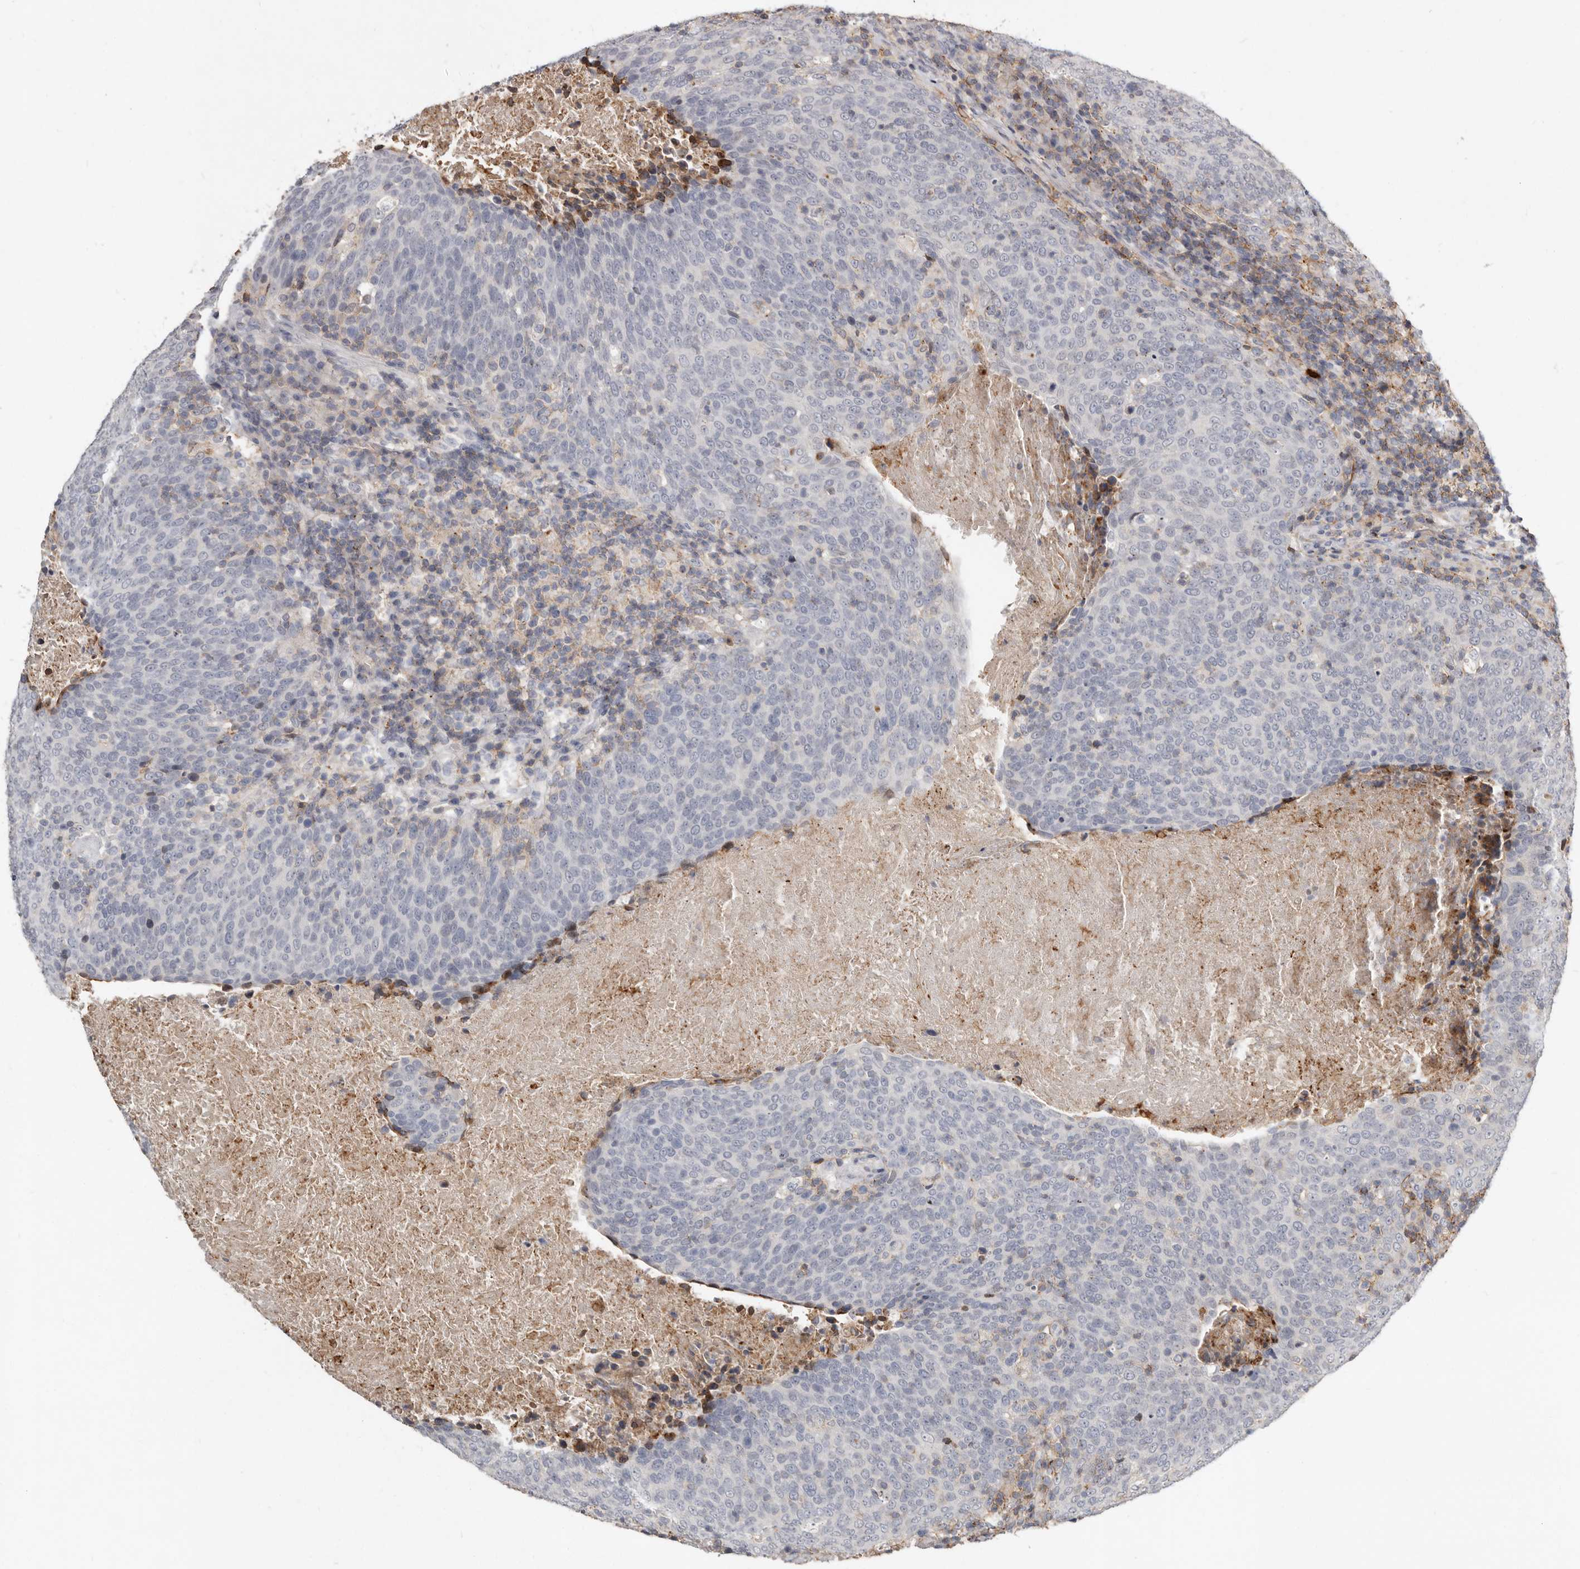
{"staining": {"intensity": "negative", "quantity": "none", "location": "none"}, "tissue": "head and neck cancer", "cell_type": "Tumor cells", "image_type": "cancer", "snomed": [{"axis": "morphology", "description": "Squamous cell carcinoma, NOS"}, {"axis": "morphology", "description": "Squamous cell carcinoma, metastatic, NOS"}, {"axis": "topography", "description": "Lymph node"}, {"axis": "topography", "description": "Head-Neck"}], "caption": "Immunohistochemistry (IHC) of squamous cell carcinoma (head and neck) exhibits no staining in tumor cells. The staining is performed using DAB brown chromogen with nuclei counter-stained in using hematoxylin.", "gene": "KIF26B", "patient": {"sex": "male", "age": 62}}